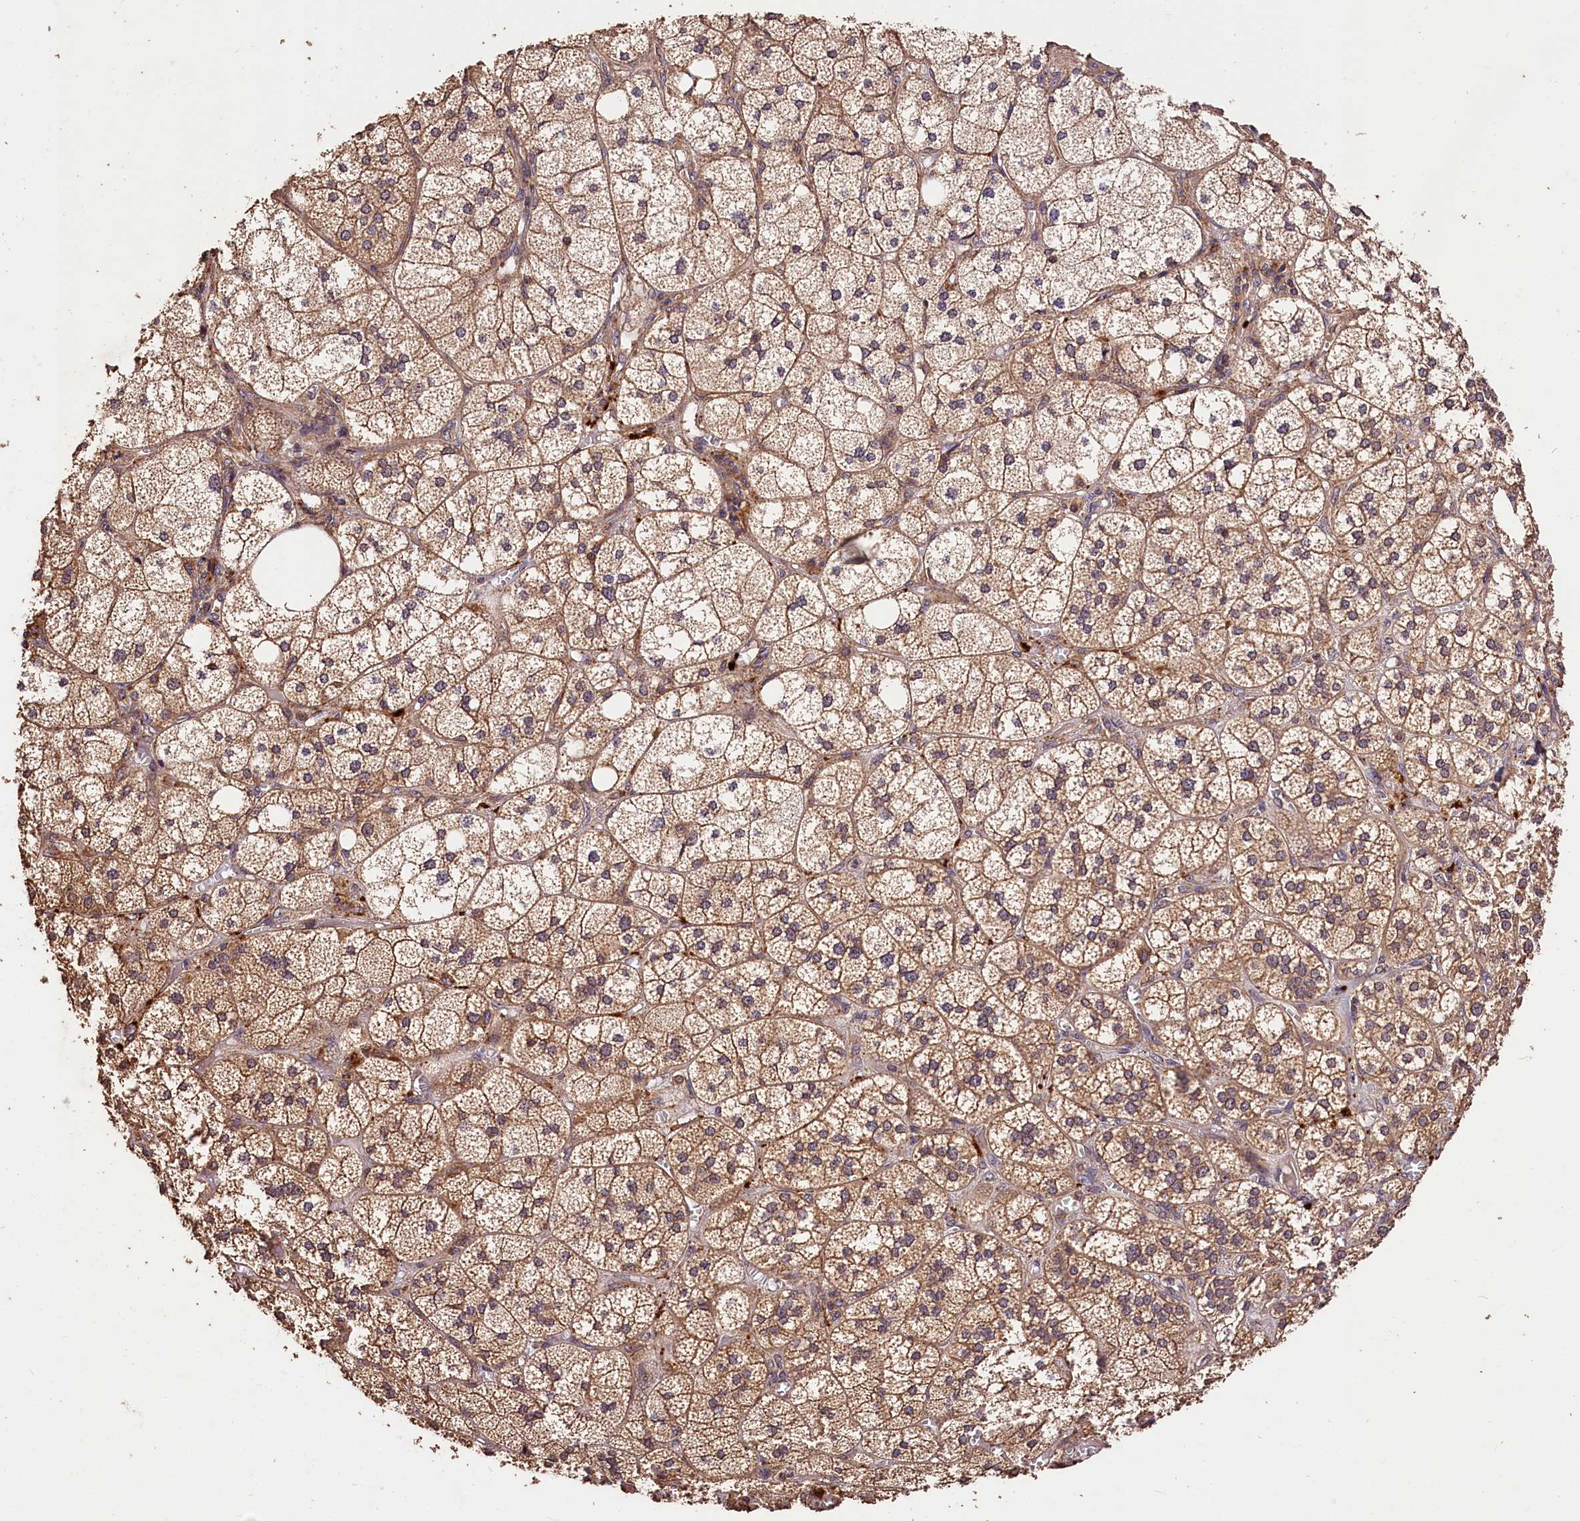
{"staining": {"intensity": "moderate", "quantity": ">75%", "location": "cytoplasmic/membranous"}, "tissue": "adrenal gland", "cell_type": "Glandular cells", "image_type": "normal", "snomed": [{"axis": "morphology", "description": "Normal tissue, NOS"}, {"axis": "topography", "description": "Adrenal gland"}], "caption": "Immunohistochemistry of benign human adrenal gland displays medium levels of moderate cytoplasmic/membranous expression in about >75% of glandular cells. (Stains: DAB (3,3'-diaminobenzidine) in brown, nuclei in blue, Microscopy: brightfield microscopy at high magnification).", "gene": "KPTN", "patient": {"sex": "female", "age": 61}}